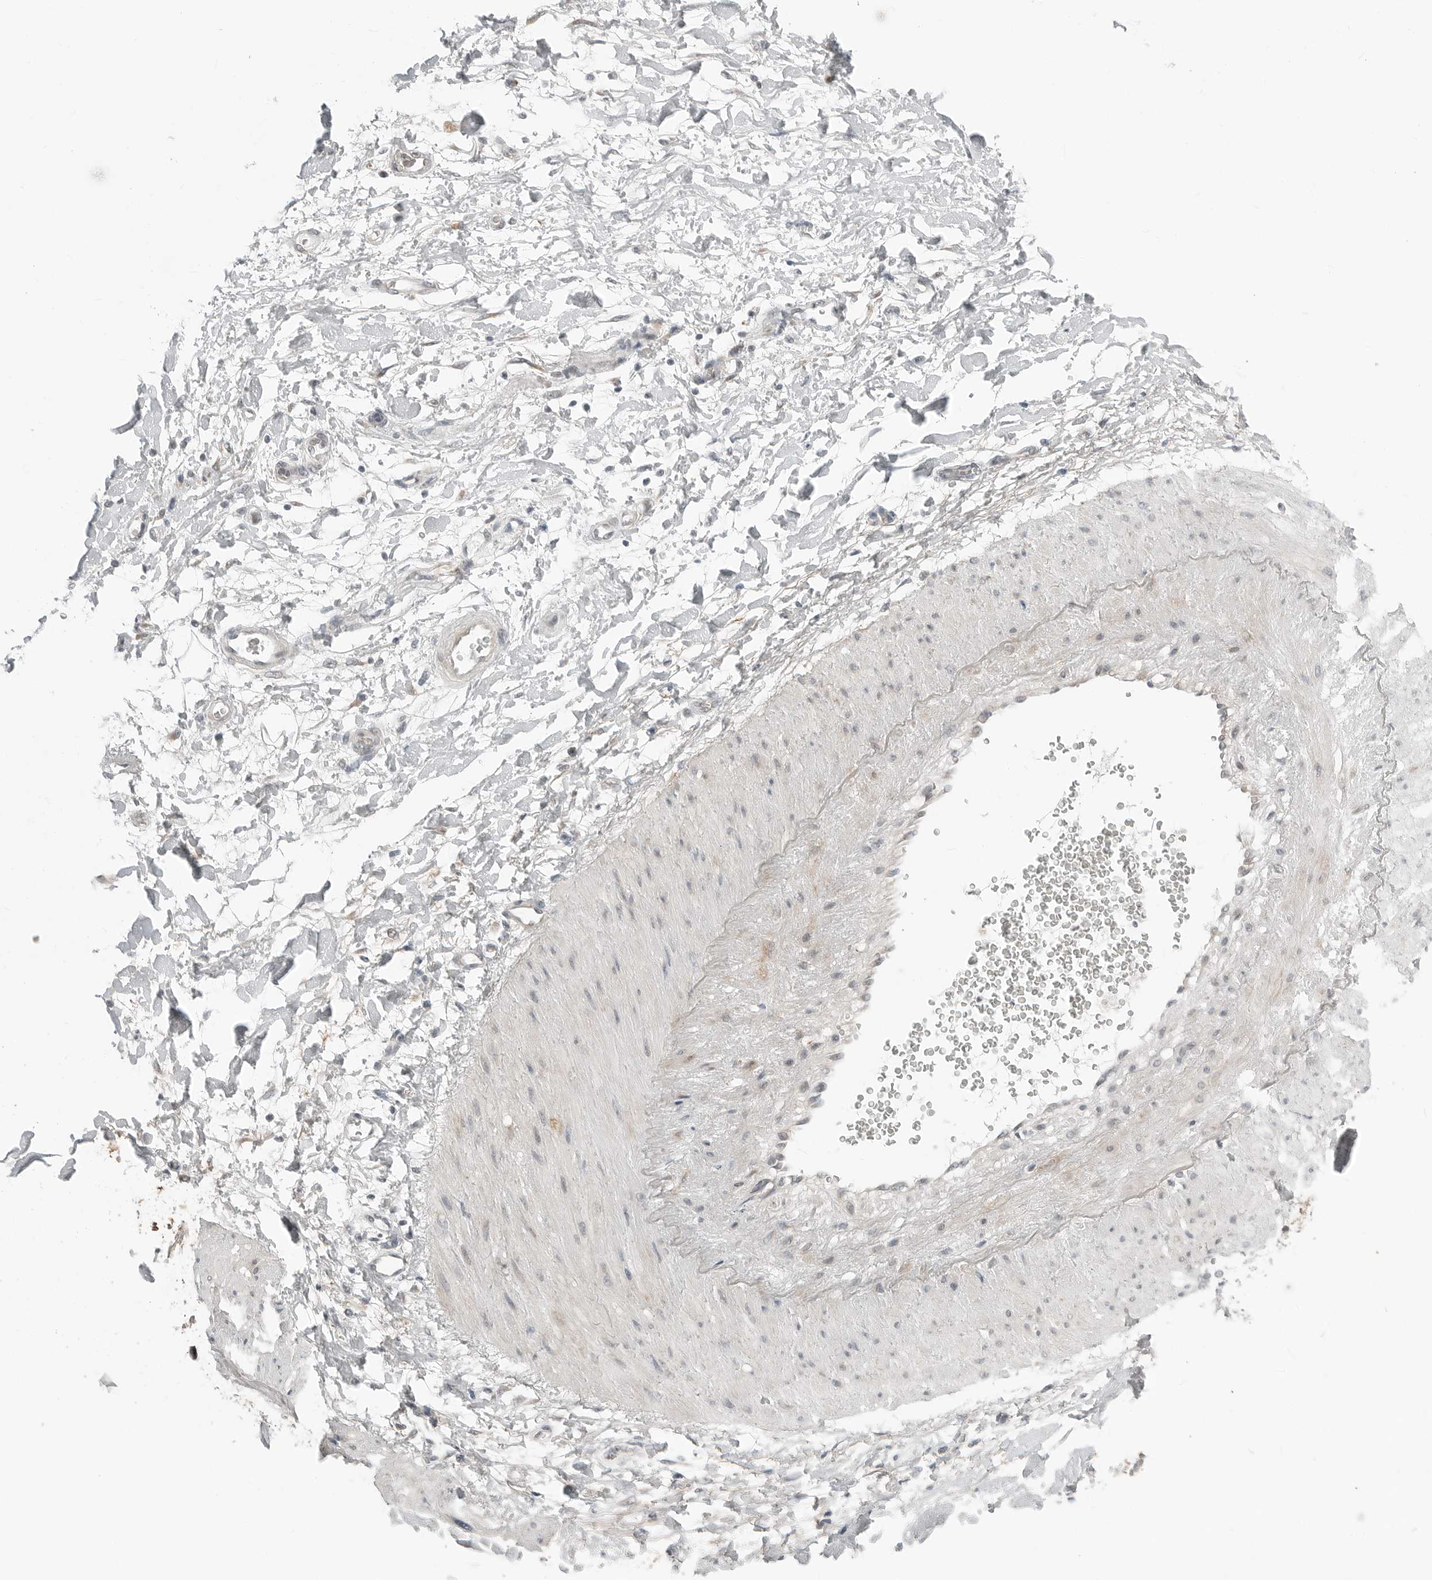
{"staining": {"intensity": "negative", "quantity": "none", "location": "none"}, "tissue": "soft tissue", "cell_type": "Fibroblasts", "image_type": "normal", "snomed": [{"axis": "morphology", "description": "Normal tissue, NOS"}, {"axis": "morphology", "description": "Adenocarcinoma, NOS"}, {"axis": "topography", "description": "Pancreas"}, {"axis": "topography", "description": "Peripheral nerve tissue"}], "caption": "Immunohistochemistry of benign human soft tissue exhibits no positivity in fibroblasts. (DAB immunohistochemistry (IHC), high magnification).", "gene": "FCRLB", "patient": {"sex": "male", "age": 59}}